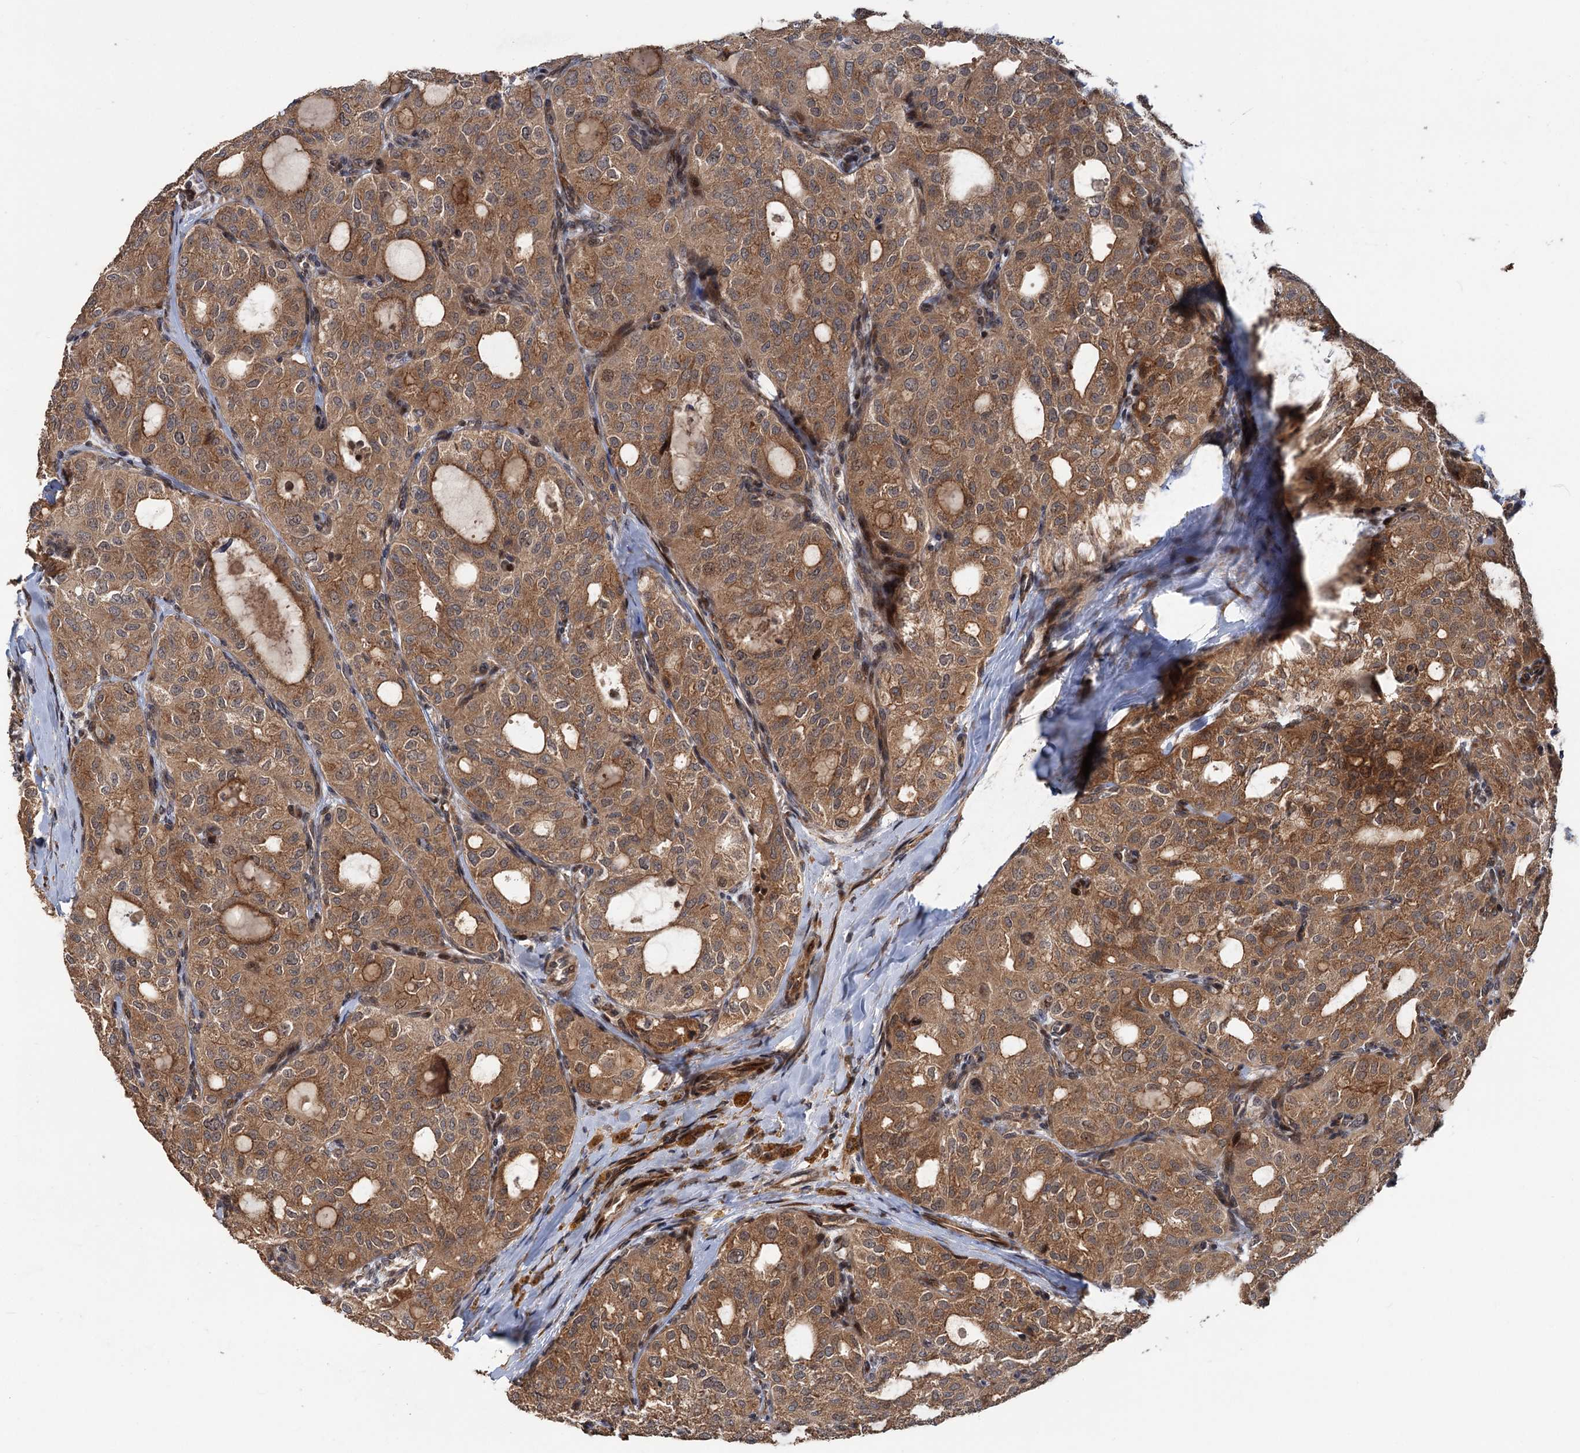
{"staining": {"intensity": "moderate", "quantity": ">75%", "location": "cytoplasmic/membranous"}, "tissue": "thyroid cancer", "cell_type": "Tumor cells", "image_type": "cancer", "snomed": [{"axis": "morphology", "description": "Follicular adenoma carcinoma, NOS"}, {"axis": "topography", "description": "Thyroid gland"}], "caption": "Protein analysis of thyroid follicular adenoma carcinoma tissue exhibits moderate cytoplasmic/membranous expression in about >75% of tumor cells. Ihc stains the protein in brown and the nuclei are stained blue.", "gene": "KANSL2", "patient": {"sex": "male", "age": 75}}